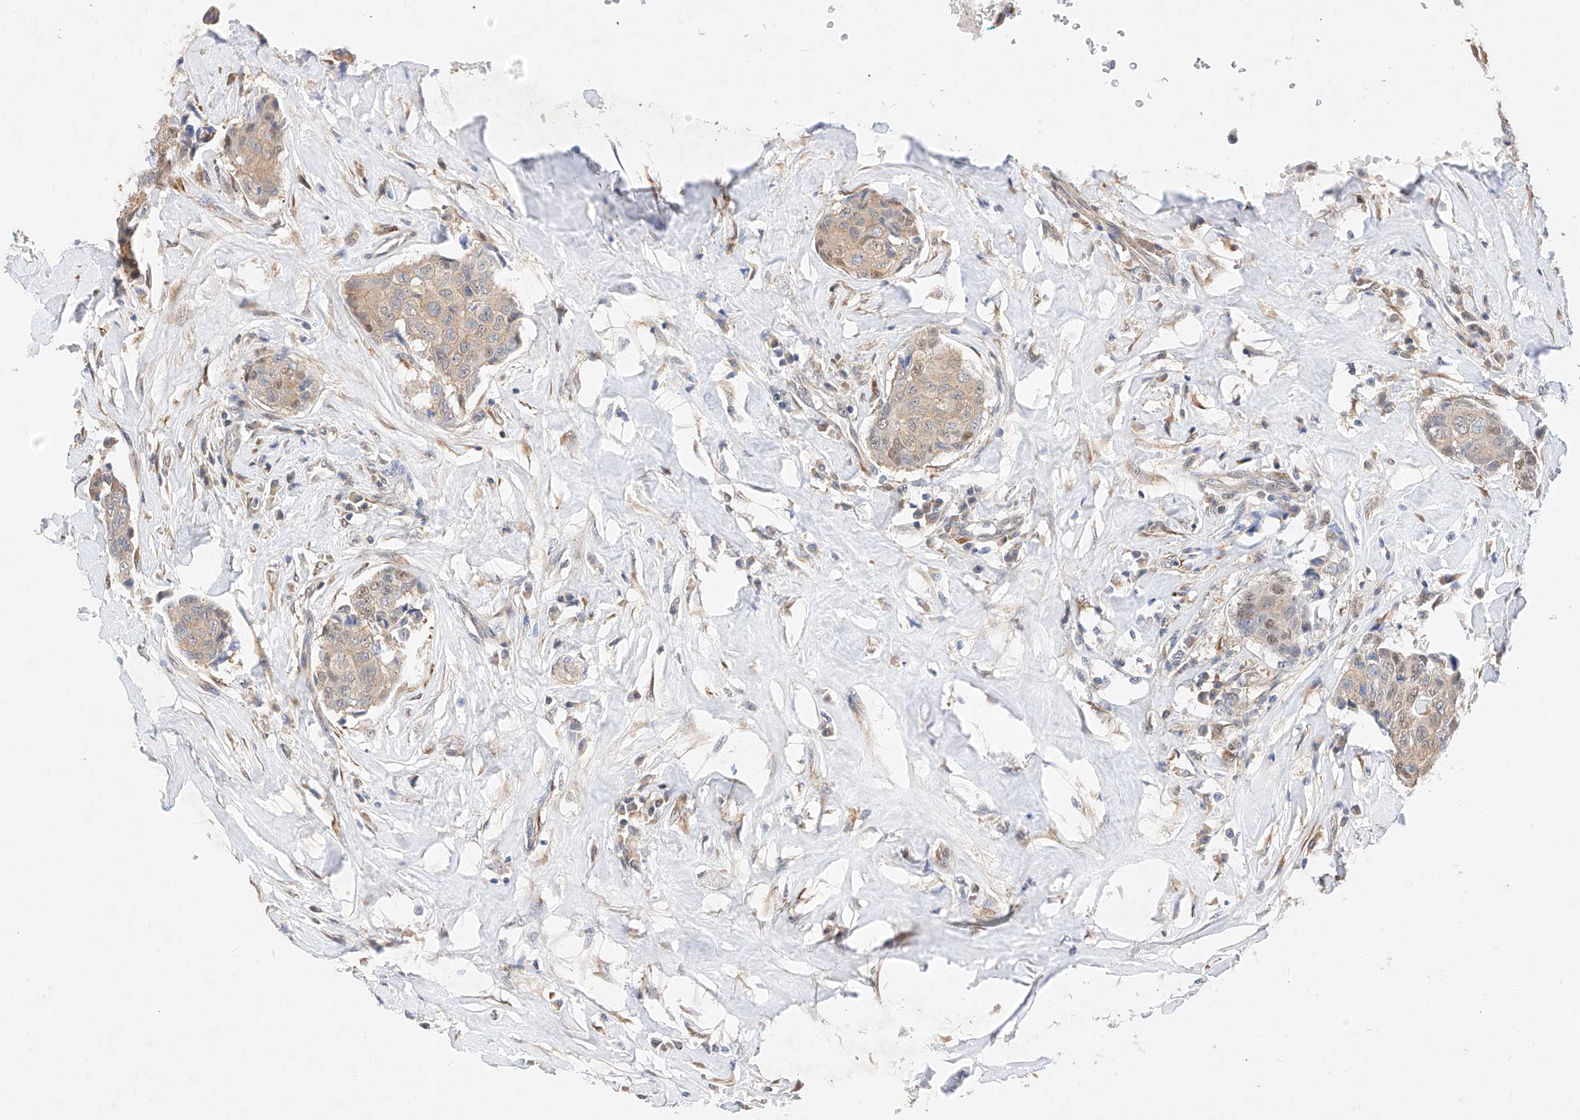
{"staining": {"intensity": "weak", "quantity": ">75%", "location": "cytoplasmic/membranous,nuclear"}, "tissue": "breast cancer", "cell_type": "Tumor cells", "image_type": "cancer", "snomed": [{"axis": "morphology", "description": "Duct carcinoma"}, {"axis": "topography", "description": "Breast"}], "caption": "About >75% of tumor cells in infiltrating ductal carcinoma (breast) show weak cytoplasmic/membranous and nuclear protein positivity as visualized by brown immunohistochemical staining.", "gene": "ZSCAN4", "patient": {"sex": "female", "age": 80}}